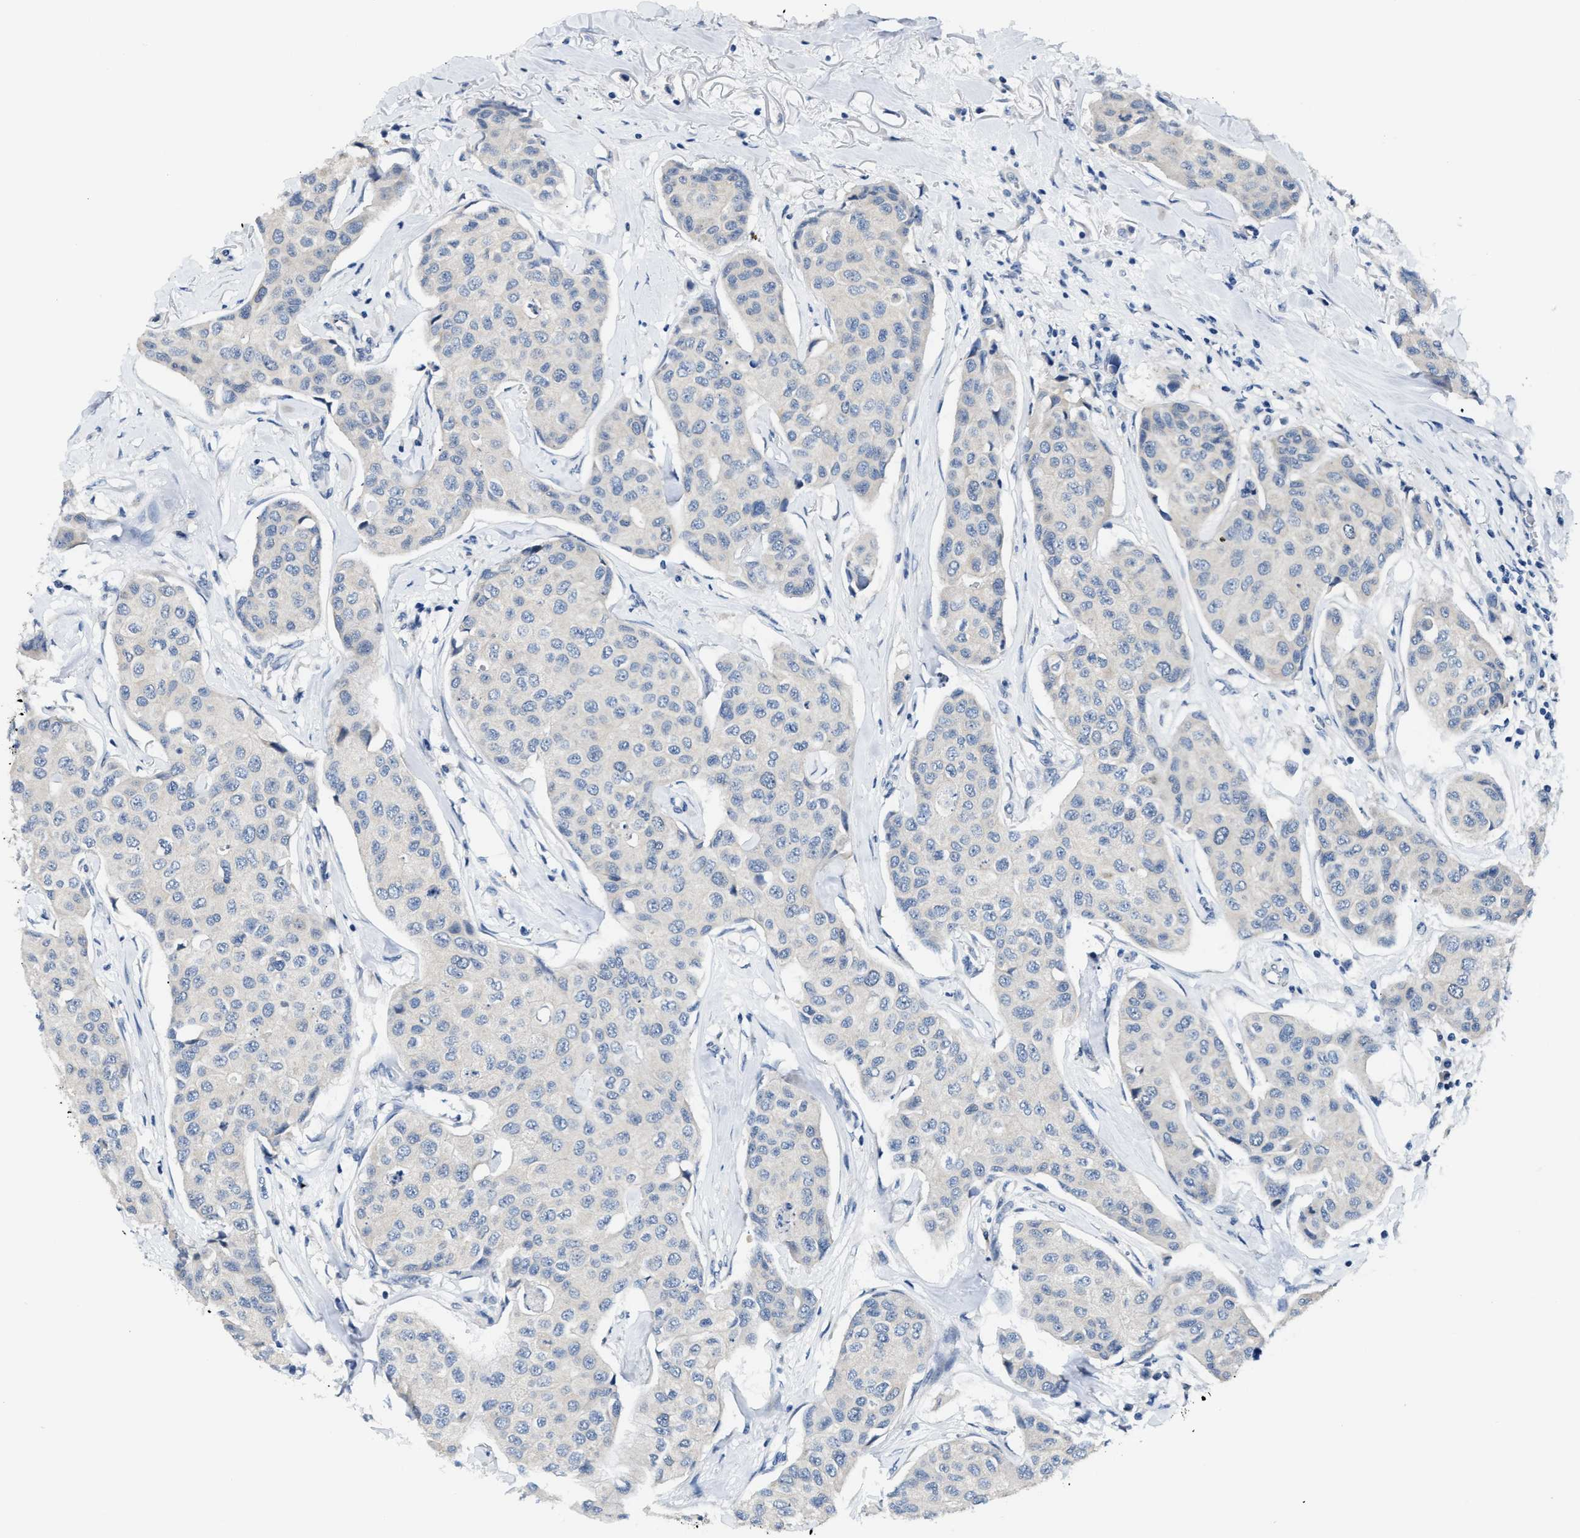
{"staining": {"intensity": "negative", "quantity": "none", "location": "none"}, "tissue": "breast cancer", "cell_type": "Tumor cells", "image_type": "cancer", "snomed": [{"axis": "morphology", "description": "Duct carcinoma"}, {"axis": "topography", "description": "Breast"}], "caption": "Image shows no protein staining in tumor cells of breast cancer tissue. (DAB IHC with hematoxylin counter stain).", "gene": "CLGN", "patient": {"sex": "female", "age": 80}}